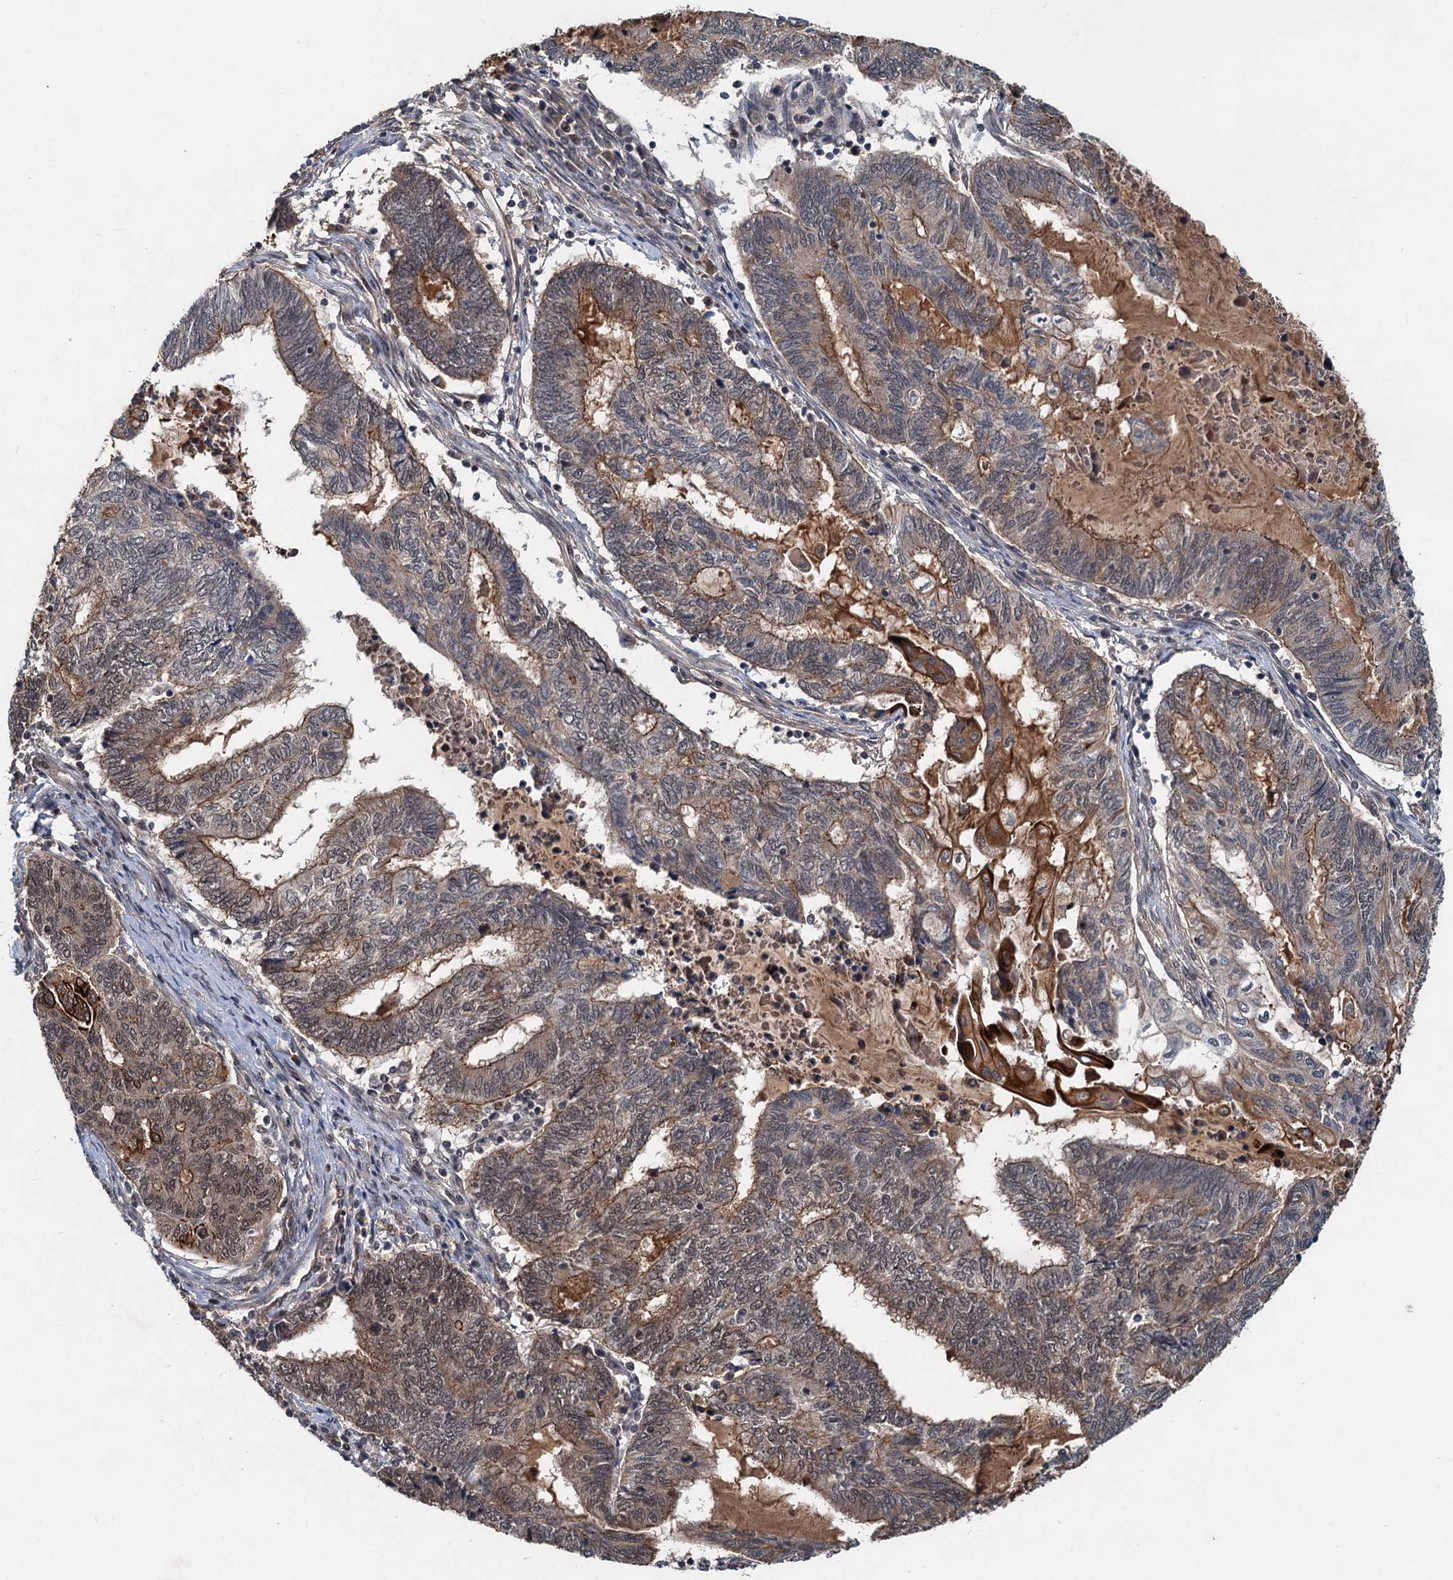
{"staining": {"intensity": "weak", "quantity": "25%-75%", "location": "cytoplasmic/membranous,nuclear"}, "tissue": "endometrial cancer", "cell_type": "Tumor cells", "image_type": "cancer", "snomed": [{"axis": "morphology", "description": "Adenocarcinoma, NOS"}, {"axis": "topography", "description": "Uterus"}, {"axis": "topography", "description": "Endometrium"}], "caption": "Immunohistochemical staining of endometrial adenocarcinoma demonstrates low levels of weak cytoplasmic/membranous and nuclear protein expression in approximately 25%-75% of tumor cells. (brown staining indicates protein expression, while blue staining denotes nuclei).", "gene": "RITA1", "patient": {"sex": "female", "age": 70}}